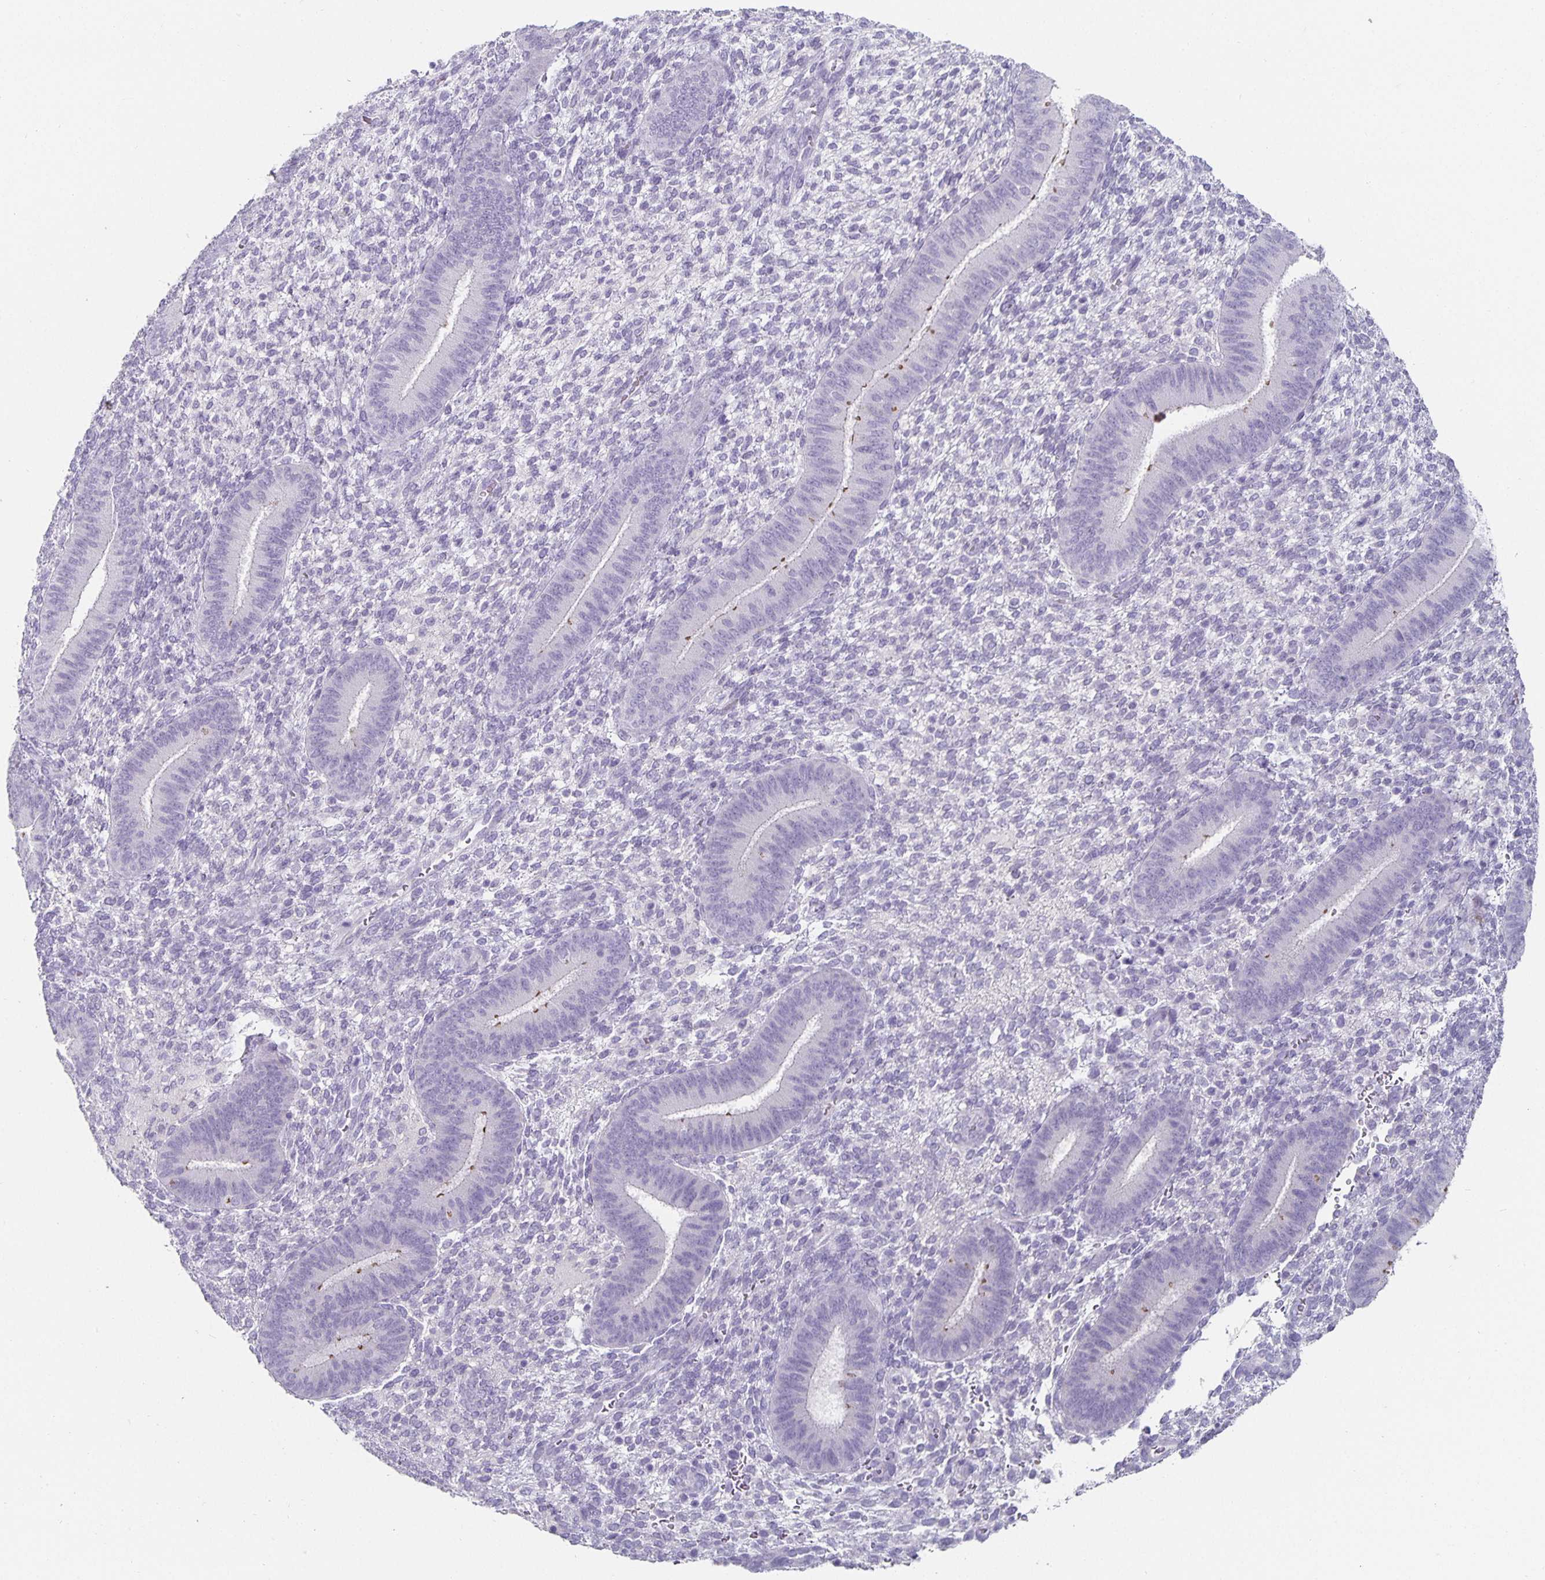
{"staining": {"intensity": "negative", "quantity": "none", "location": "none"}, "tissue": "endometrium", "cell_type": "Cells in endometrial stroma", "image_type": "normal", "snomed": [{"axis": "morphology", "description": "Normal tissue, NOS"}, {"axis": "topography", "description": "Endometrium"}], "caption": "Immunohistochemistry (IHC) micrograph of unremarkable endometrium stained for a protein (brown), which exhibits no staining in cells in endometrial stroma.", "gene": "CHGA", "patient": {"sex": "female", "age": 39}}